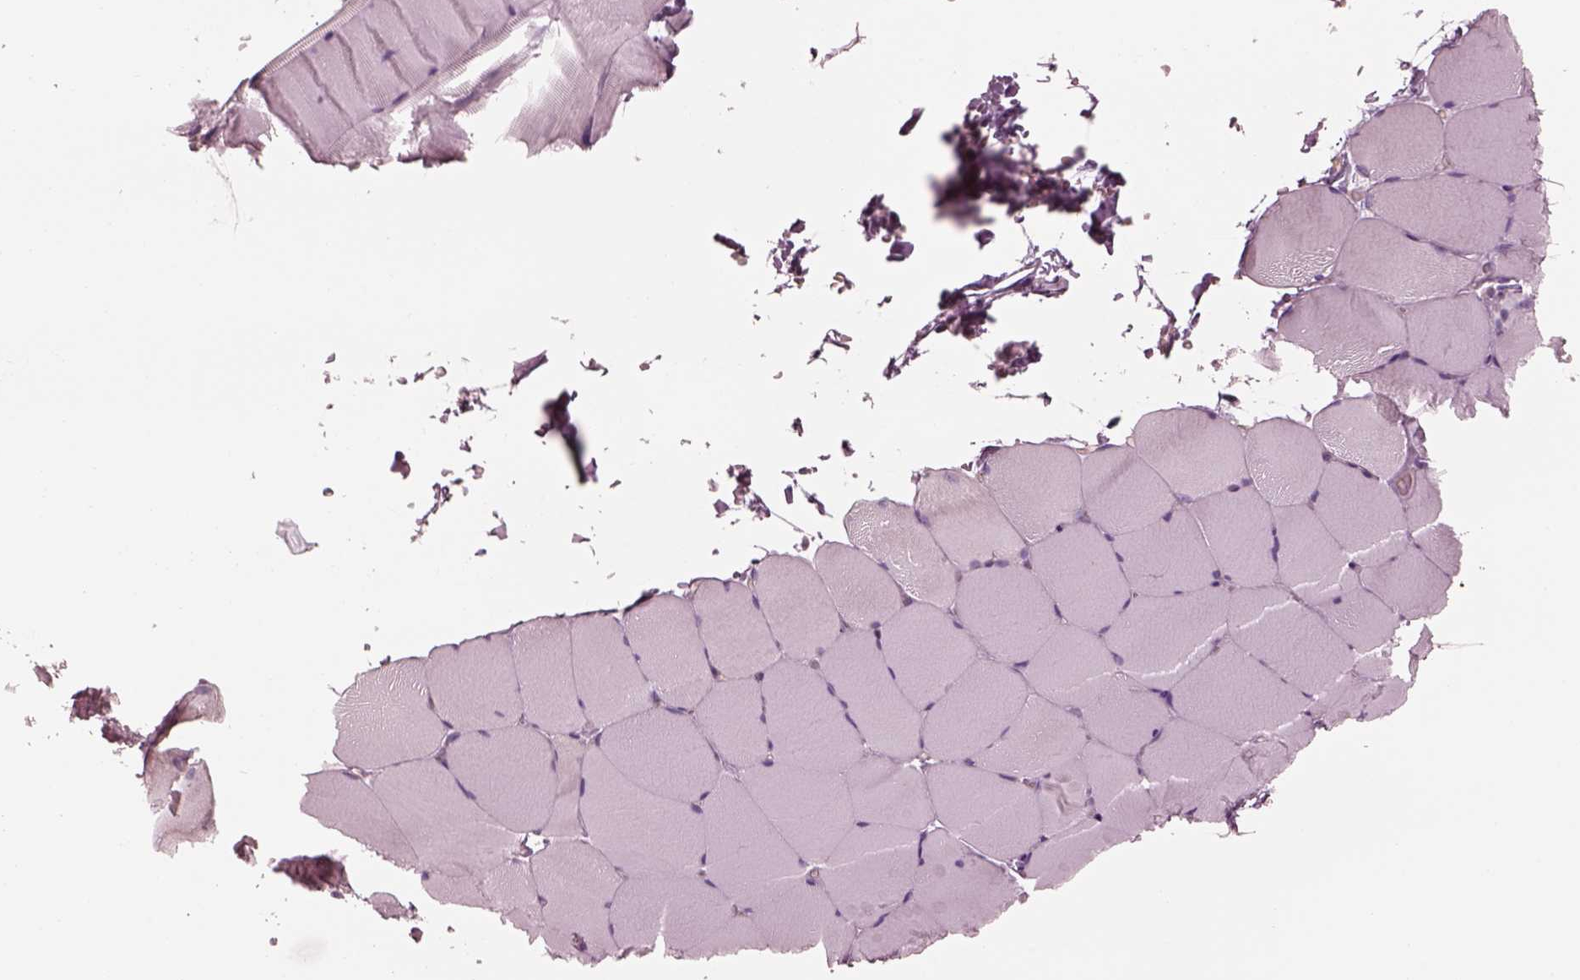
{"staining": {"intensity": "negative", "quantity": "none", "location": "none"}, "tissue": "skeletal muscle", "cell_type": "Myocytes", "image_type": "normal", "snomed": [{"axis": "morphology", "description": "Normal tissue, NOS"}, {"axis": "topography", "description": "Skeletal muscle"}], "caption": "Immunohistochemical staining of unremarkable skeletal muscle reveals no significant expression in myocytes. Nuclei are stained in blue.", "gene": "STK33", "patient": {"sex": "female", "age": 37}}